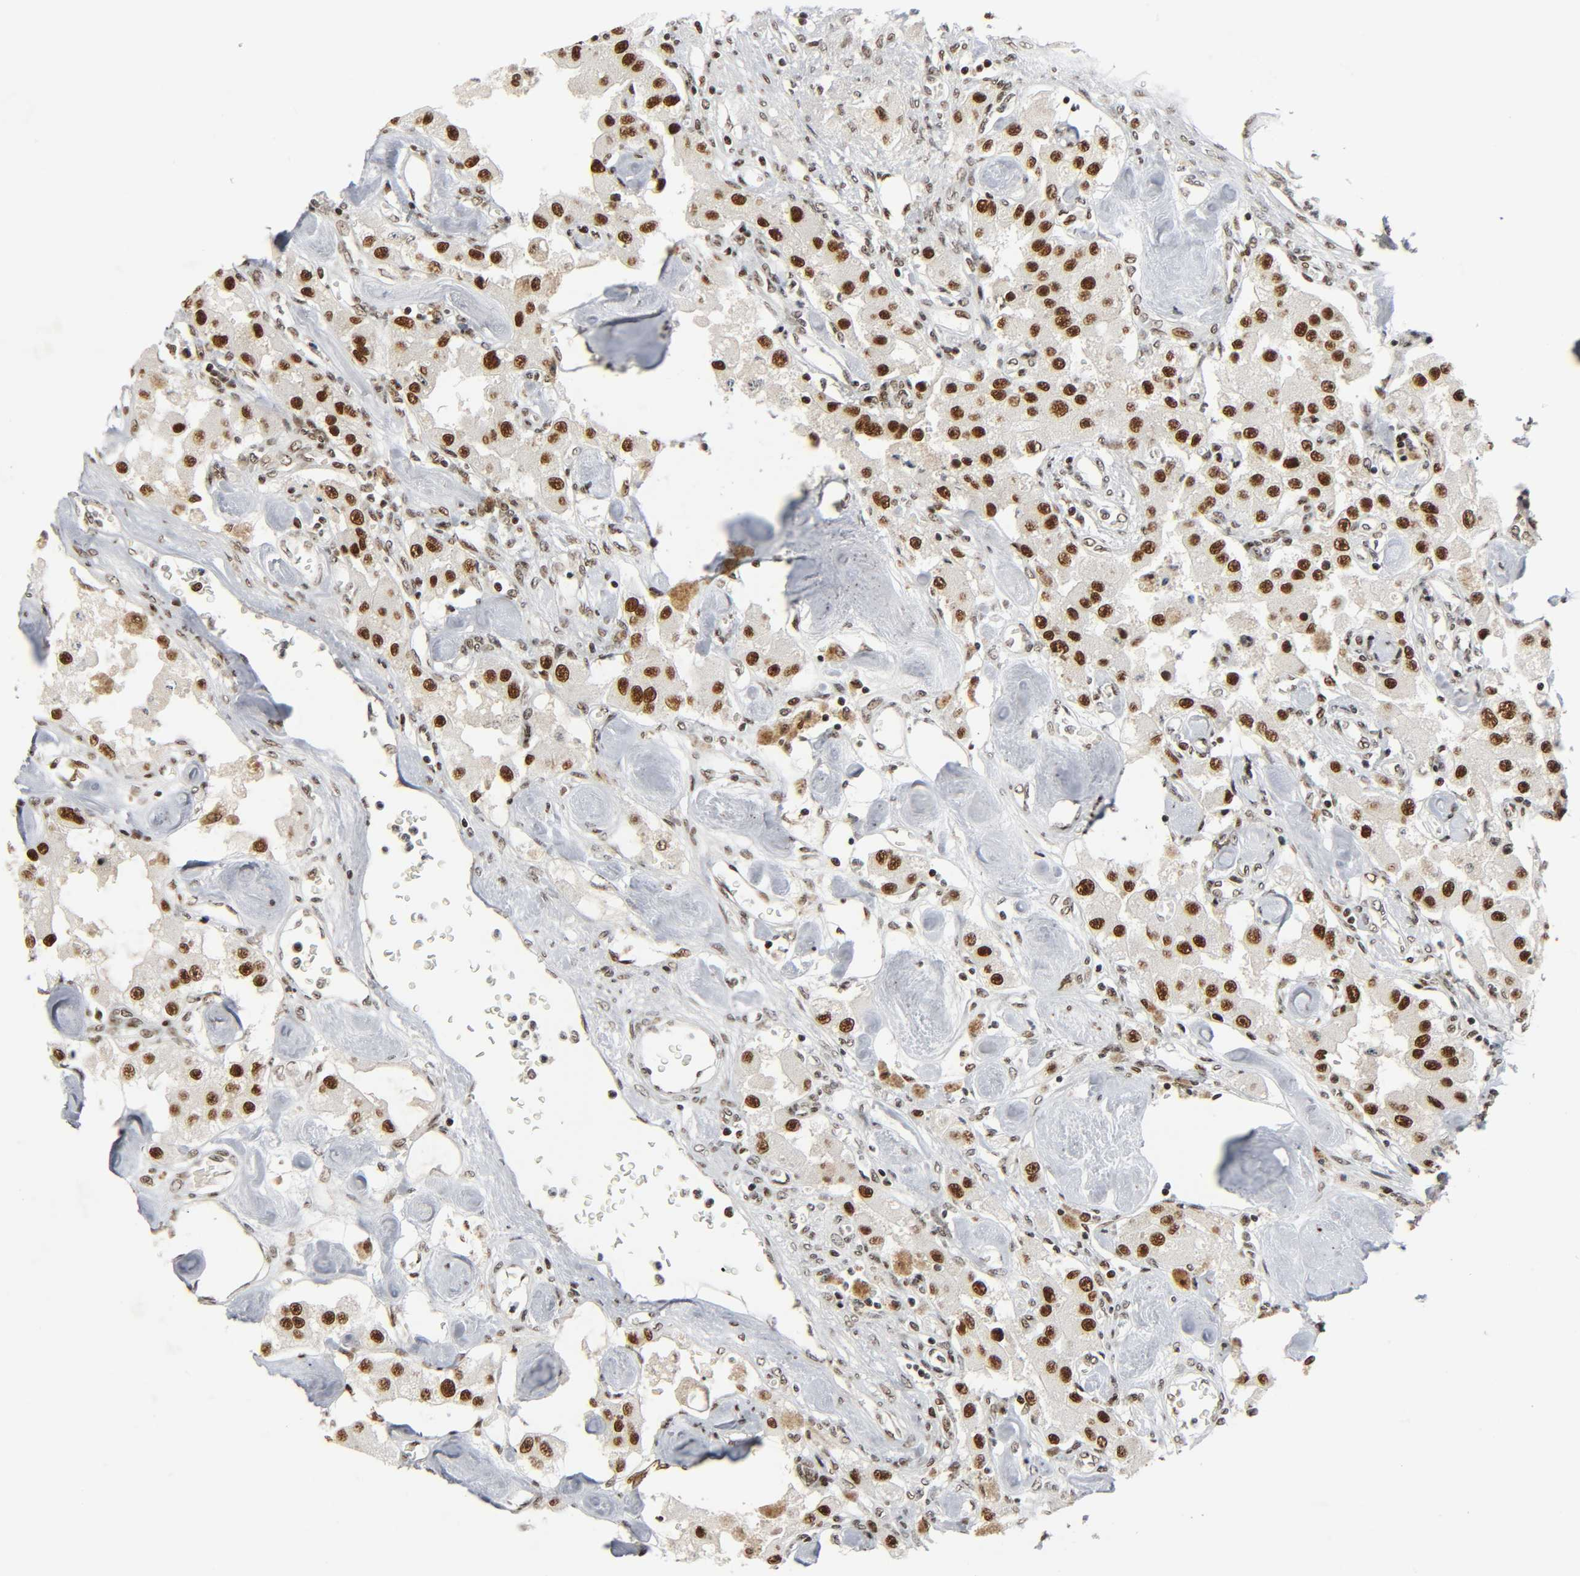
{"staining": {"intensity": "strong", "quantity": ">75%", "location": "nuclear"}, "tissue": "carcinoid", "cell_type": "Tumor cells", "image_type": "cancer", "snomed": [{"axis": "morphology", "description": "Carcinoid, malignant, NOS"}, {"axis": "topography", "description": "Pancreas"}], "caption": "IHC image of neoplastic tissue: human carcinoid stained using immunohistochemistry (IHC) shows high levels of strong protein expression localized specifically in the nuclear of tumor cells, appearing as a nuclear brown color.", "gene": "CDK9", "patient": {"sex": "male", "age": 41}}